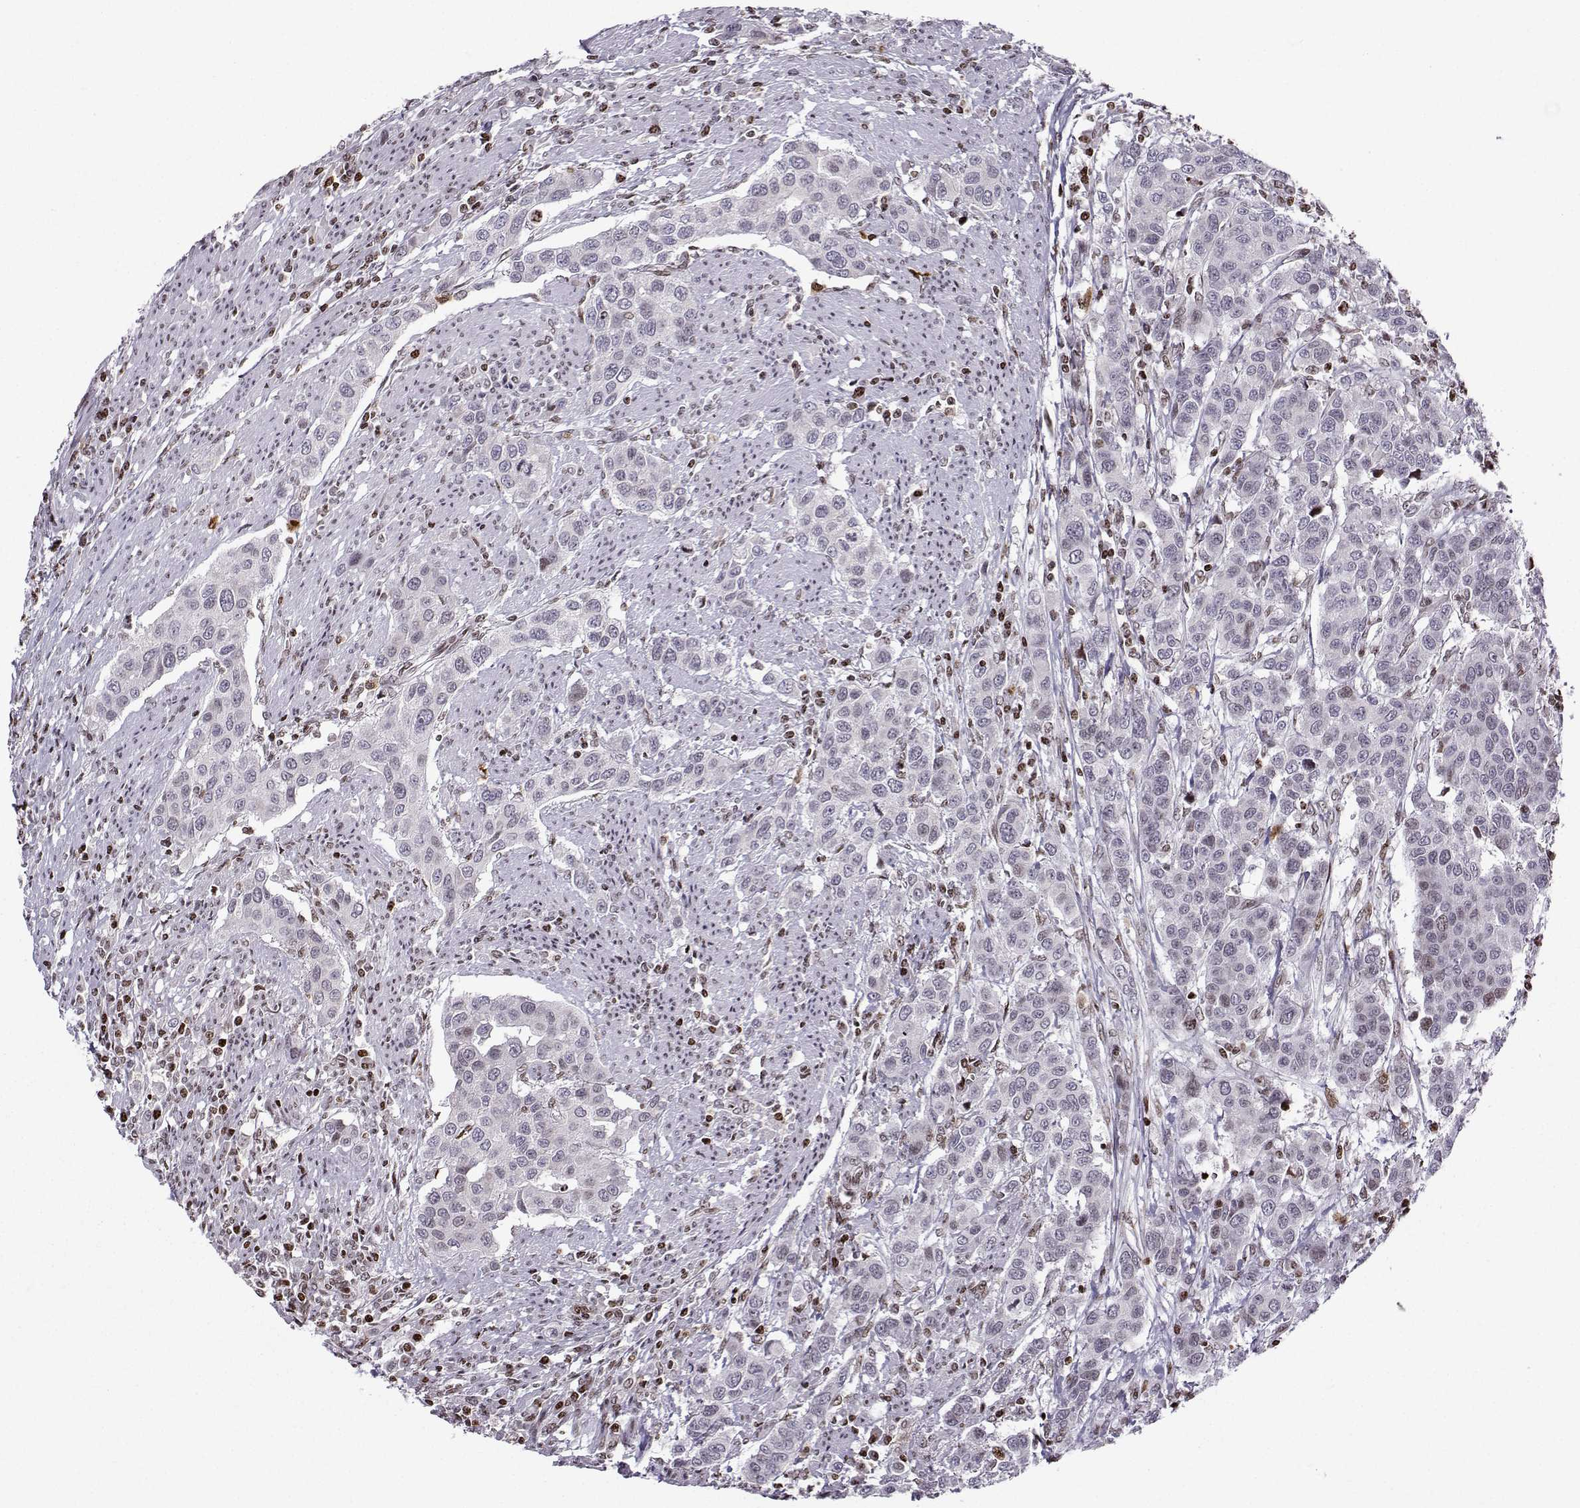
{"staining": {"intensity": "negative", "quantity": "none", "location": "none"}, "tissue": "urothelial cancer", "cell_type": "Tumor cells", "image_type": "cancer", "snomed": [{"axis": "morphology", "description": "Urothelial carcinoma, High grade"}, {"axis": "topography", "description": "Urinary bladder"}], "caption": "A micrograph of urothelial carcinoma (high-grade) stained for a protein reveals no brown staining in tumor cells. Nuclei are stained in blue.", "gene": "ZNF19", "patient": {"sex": "female", "age": 58}}